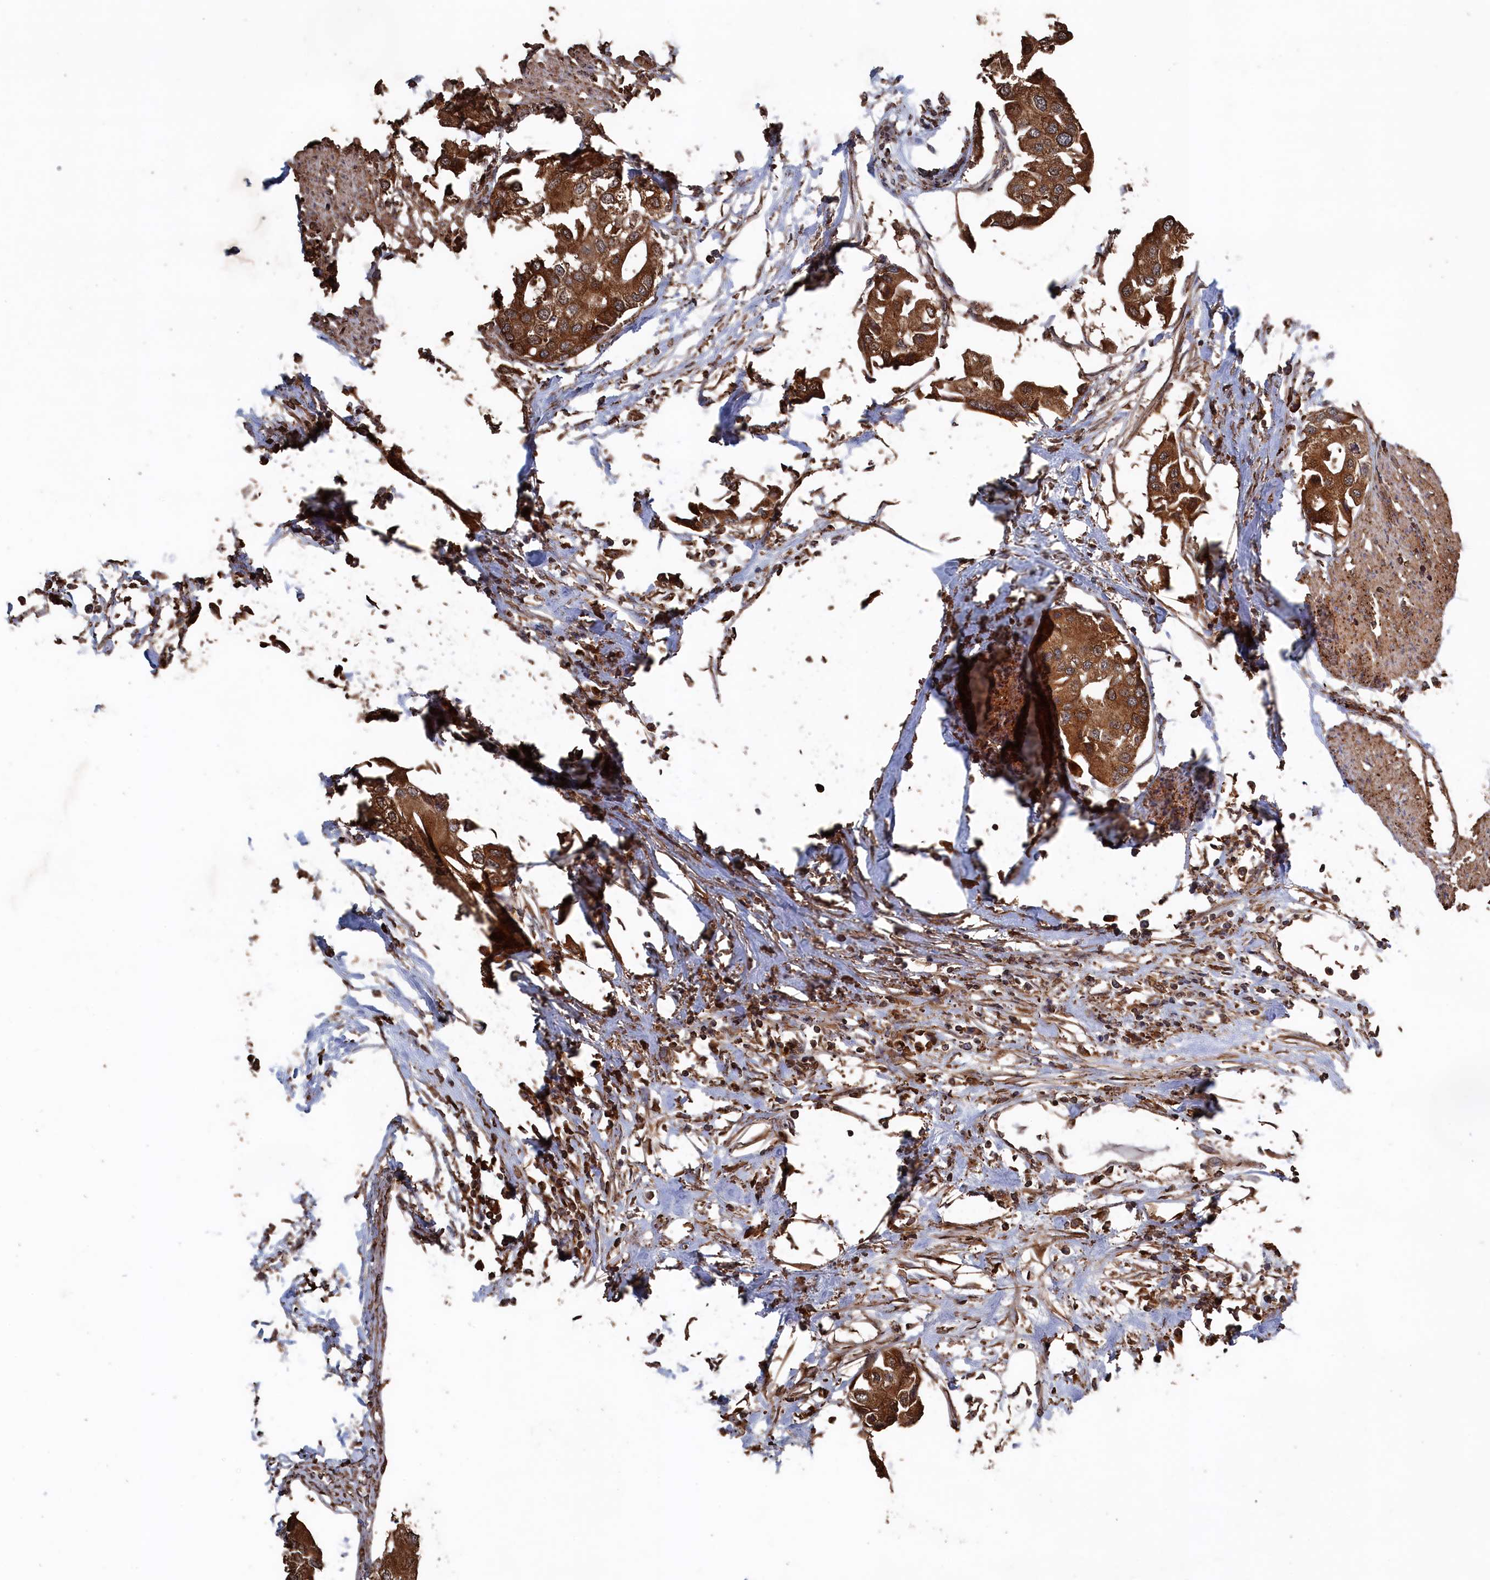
{"staining": {"intensity": "strong", "quantity": ">75%", "location": "cytoplasmic/membranous"}, "tissue": "urothelial cancer", "cell_type": "Tumor cells", "image_type": "cancer", "snomed": [{"axis": "morphology", "description": "Urothelial carcinoma, High grade"}, {"axis": "topography", "description": "Urinary bladder"}], "caption": "This is a photomicrograph of IHC staining of urothelial cancer, which shows strong positivity in the cytoplasmic/membranous of tumor cells.", "gene": "SNX33", "patient": {"sex": "male", "age": 64}}